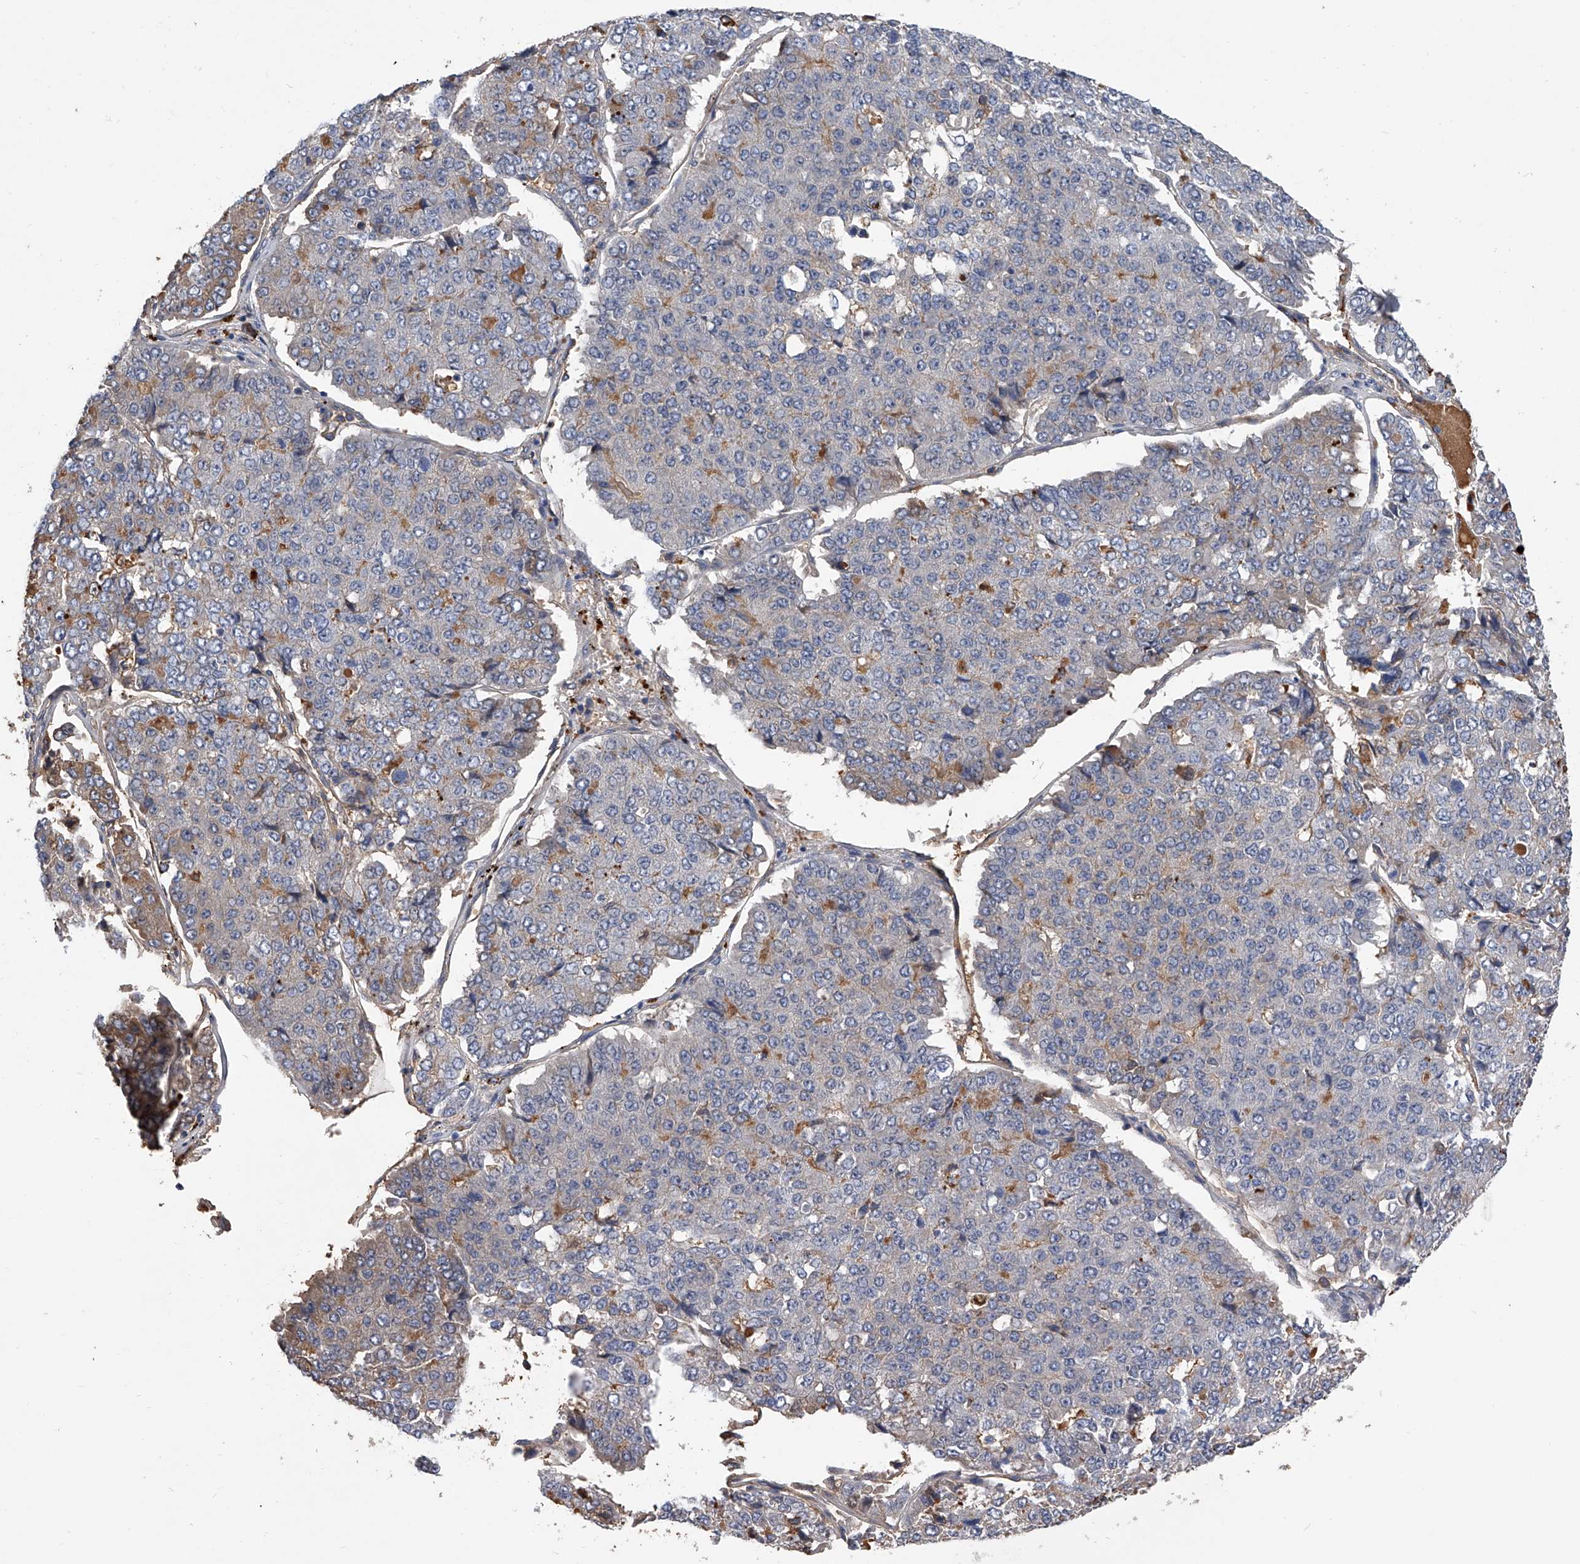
{"staining": {"intensity": "weak", "quantity": "<25%", "location": "cytoplasmic/membranous"}, "tissue": "pancreatic cancer", "cell_type": "Tumor cells", "image_type": "cancer", "snomed": [{"axis": "morphology", "description": "Adenocarcinoma, NOS"}, {"axis": "topography", "description": "Pancreas"}], "caption": "An immunohistochemistry (IHC) photomicrograph of pancreatic cancer is shown. There is no staining in tumor cells of pancreatic cancer. Brightfield microscopy of IHC stained with DAB (brown) and hematoxylin (blue), captured at high magnification.", "gene": "ZNF25", "patient": {"sex": "male", "age": 50}}